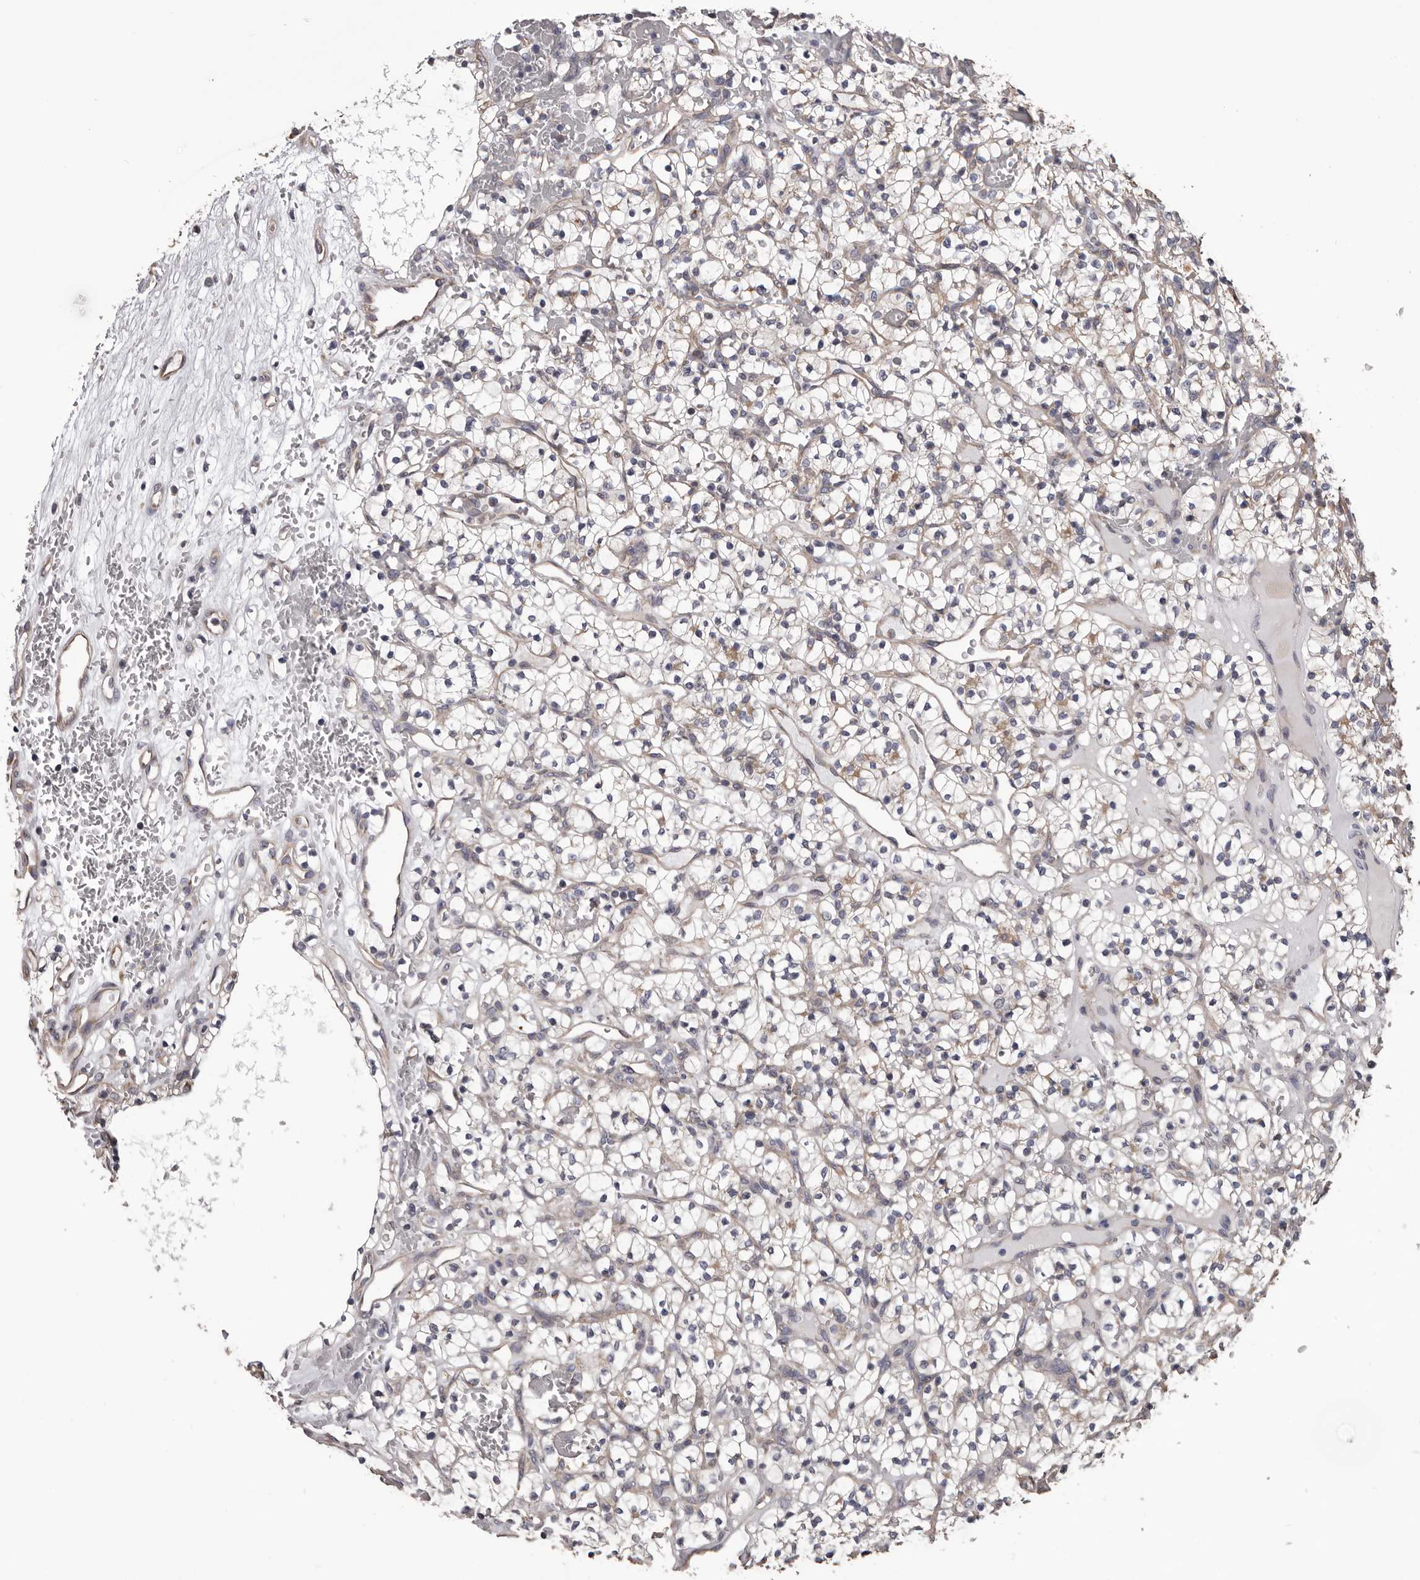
{"staining": {"intensity": "negative", "quantity": "none", "location": "none"}, "tissue": "renal cancer", "cell_type": "Tumor cells", "image_type": "cancer", "snomed": [{"axis": "morphology", "description": "Adenocarcinoma, NOS"}, {"axis": "topography", "description": "Kidney"}], "caption": "A high-resolution photomicrograph shows immunohistochemistry (IHC) staining of renal adenocarcinoma, which shows no significant positivity in tumor cells.", "gene": "CEP104", "patient": {"sex": "female", "age": 57}}